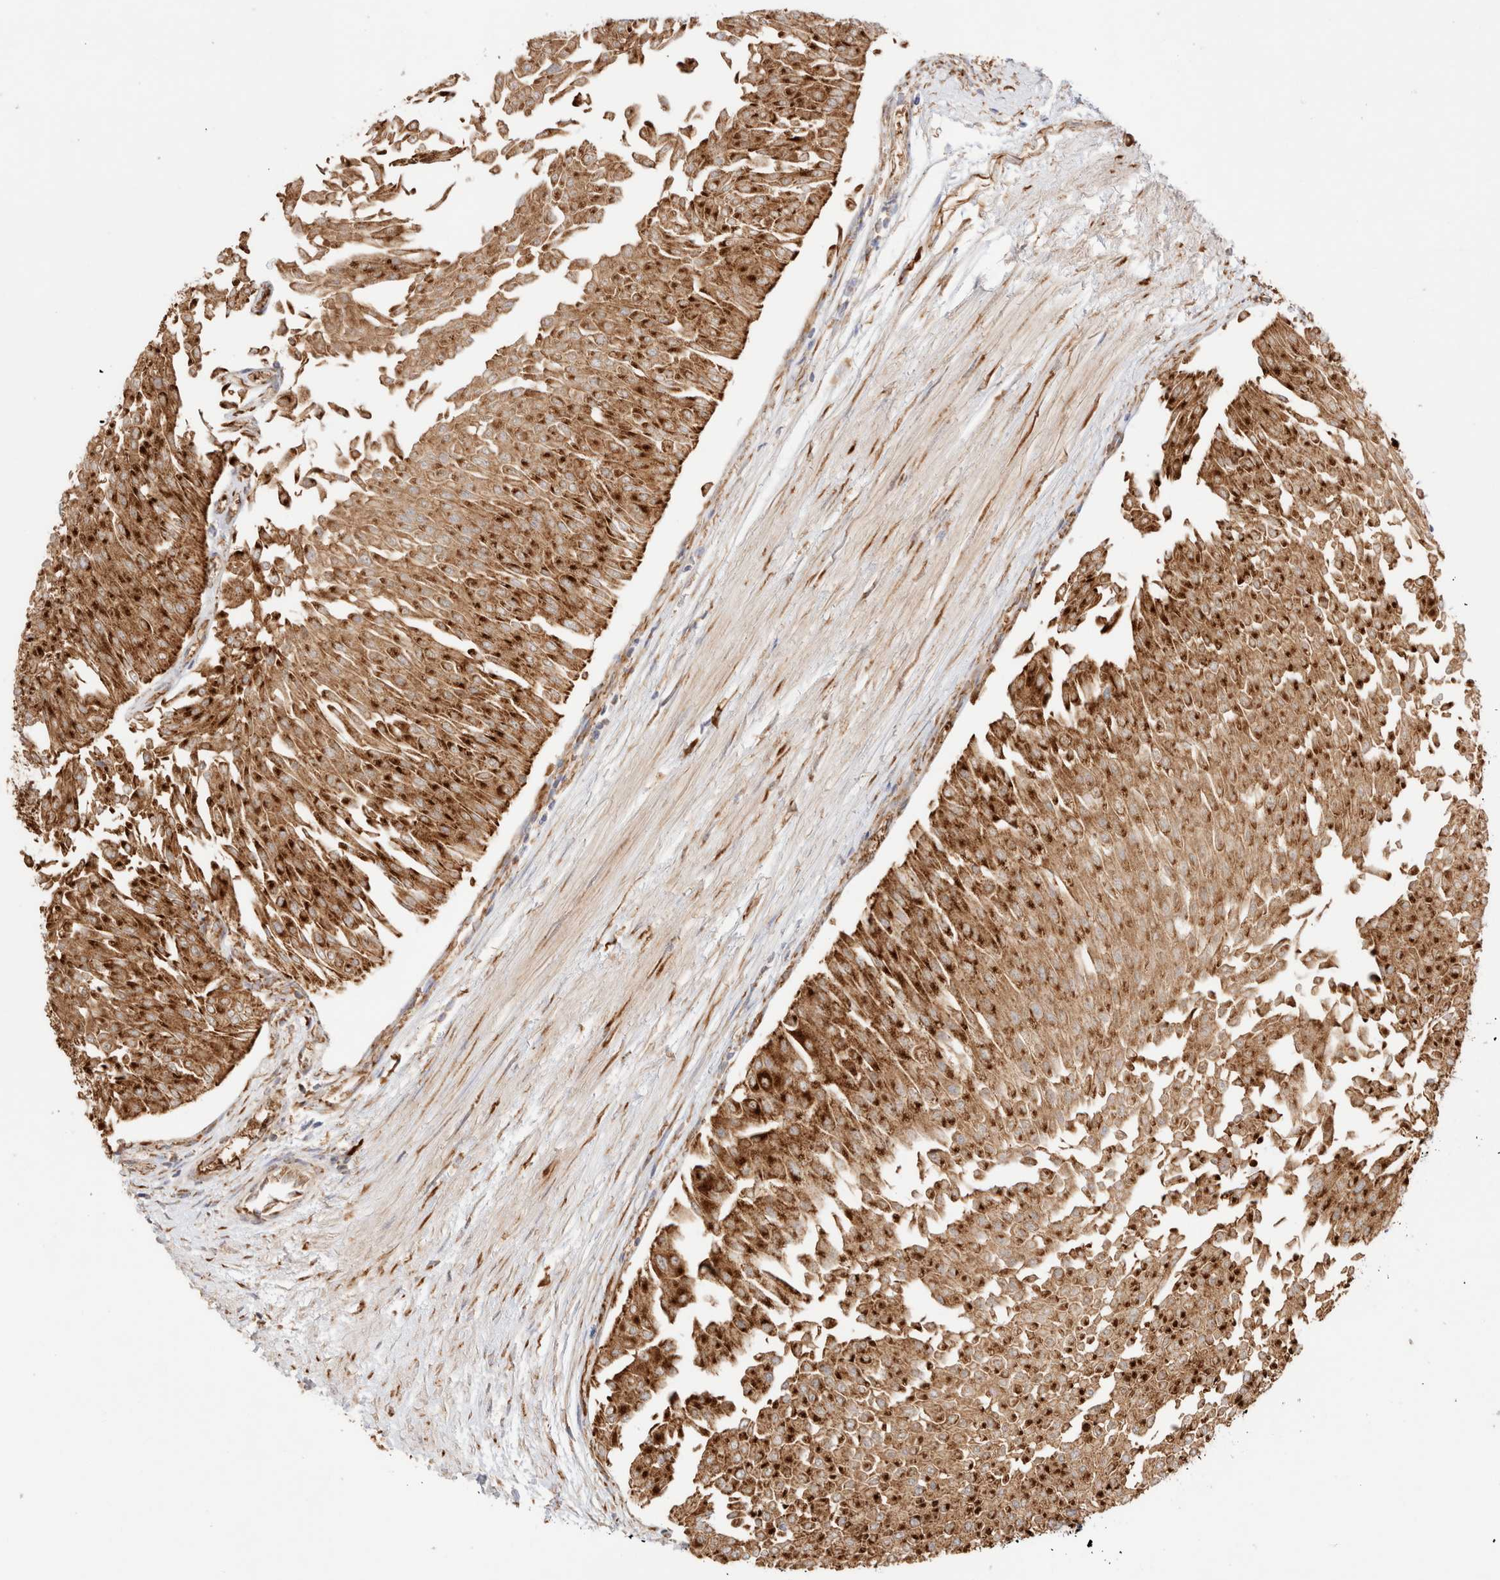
{"staining": {"intensity": "strong", "quantity": ">75%", "location": "cytoplasmic/membranous"}, "tissue": "urothelial cancer", "cell_type": "Tumor cells", "image_type": "cancer", "snomed": [{"axis": "morphology", "description": "Urothelial carcinoma, Low grade"}, {"axis": "topography", "description": "Urinary bladder"}], "caption": "The histopathology image demonstrates a brown stain indicating the presence of a protein in the cytoplasmic/membranous of tumor cells in urothelial cancer. Nuclei are stained in blue.", "gene": "UTS2B", "patient": {"sex": "male", "age": 67}}